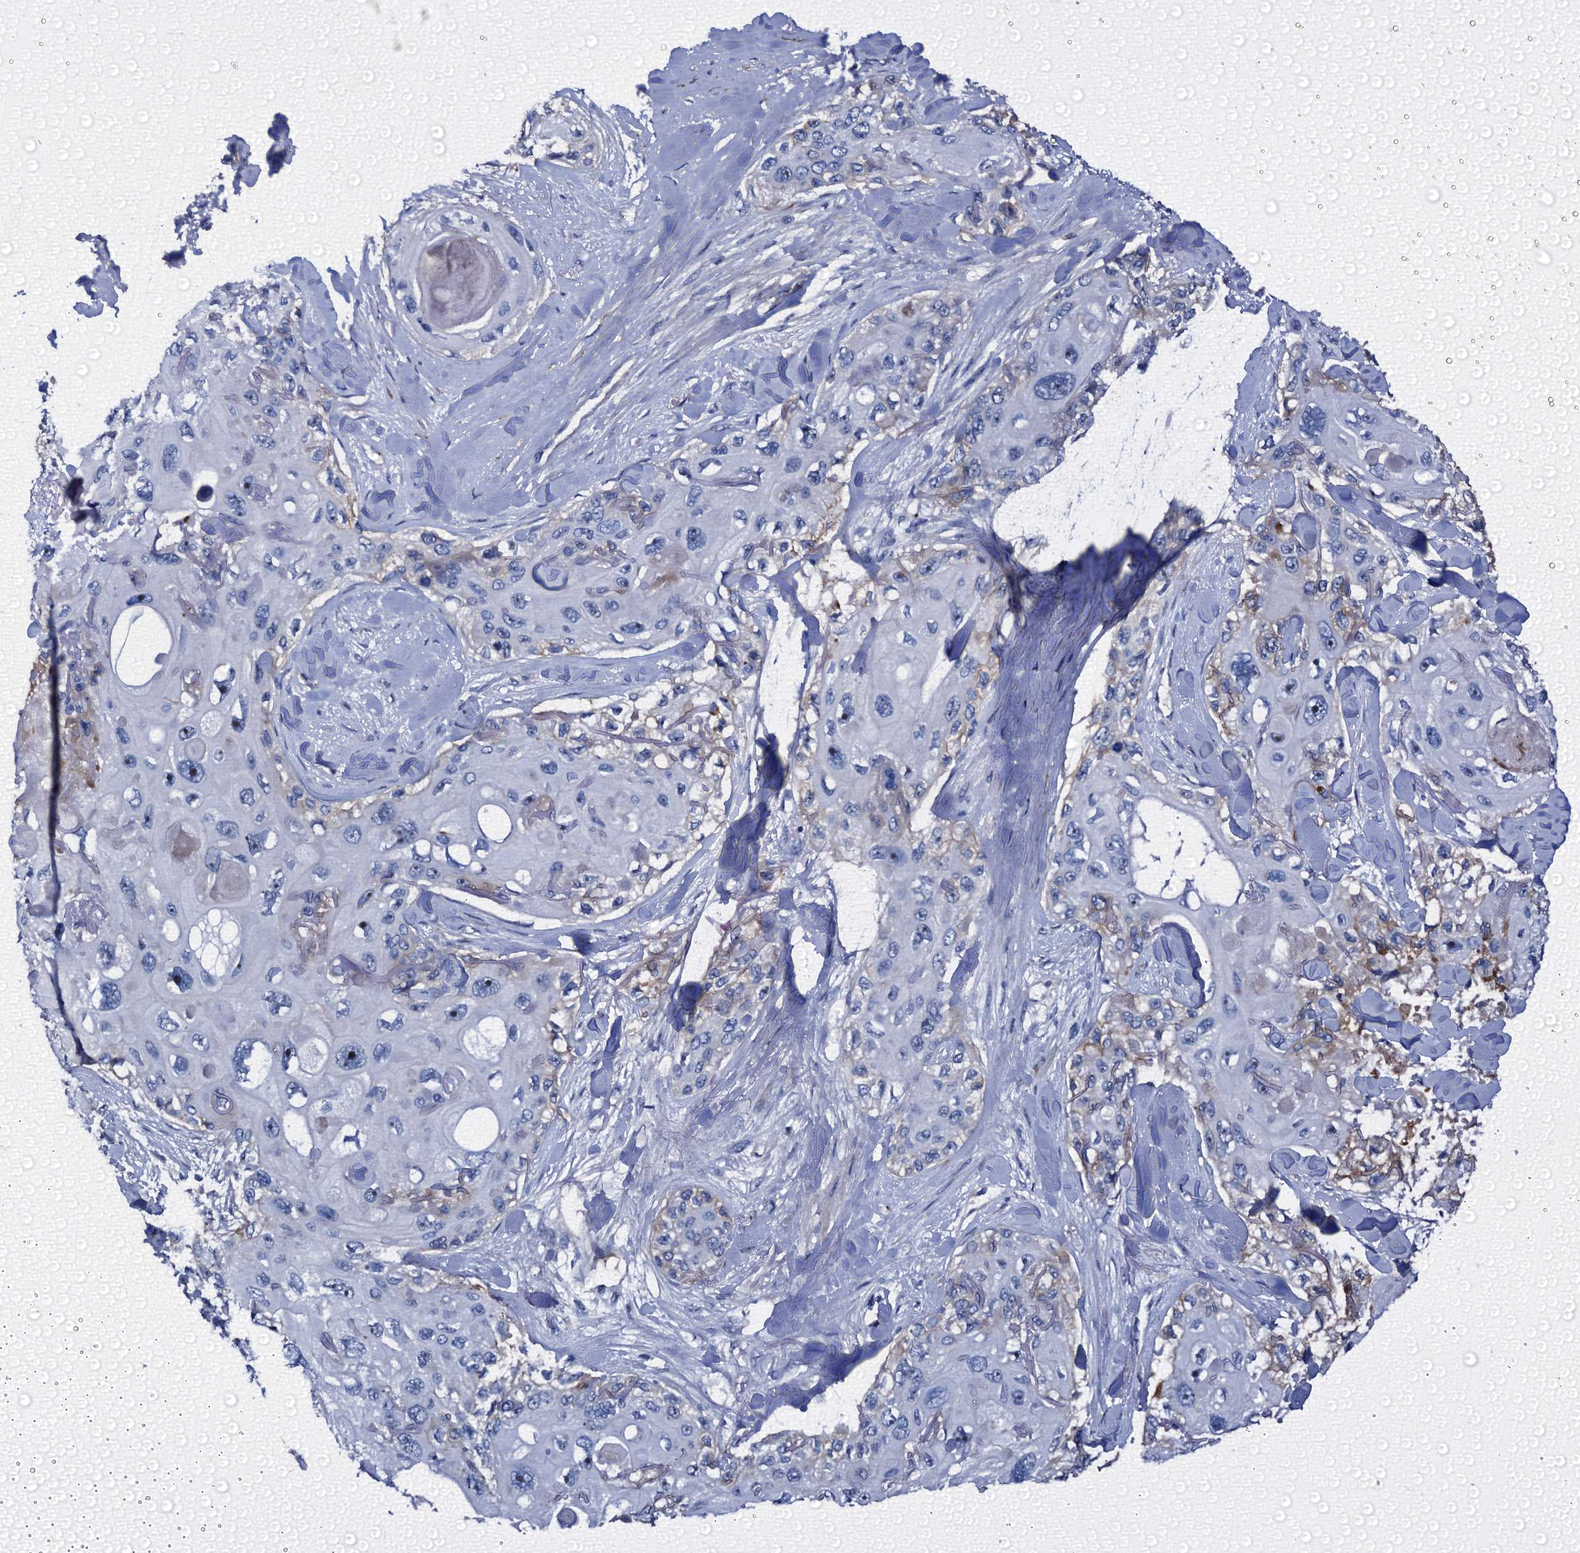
{"staining": {"intensity": "negative", "quantity": "none", "location": "none"}, "tissue": "skin cancer", "cell_type": "Tumor cells", "image_type": "cancer", "snomed": [{"axis": "morphology", "description": "Normal tissue, NOS"}, {"axis": "morphology", "description": "Squamous cell carcinoma, NOS"}, {"axis": "topography", "description": "Skin"}], "caption": "Tumor cells are negative for protein expression in human skin cancer.", "gene": "EMG1", "patient": {"sex": "male", "age": 72}}